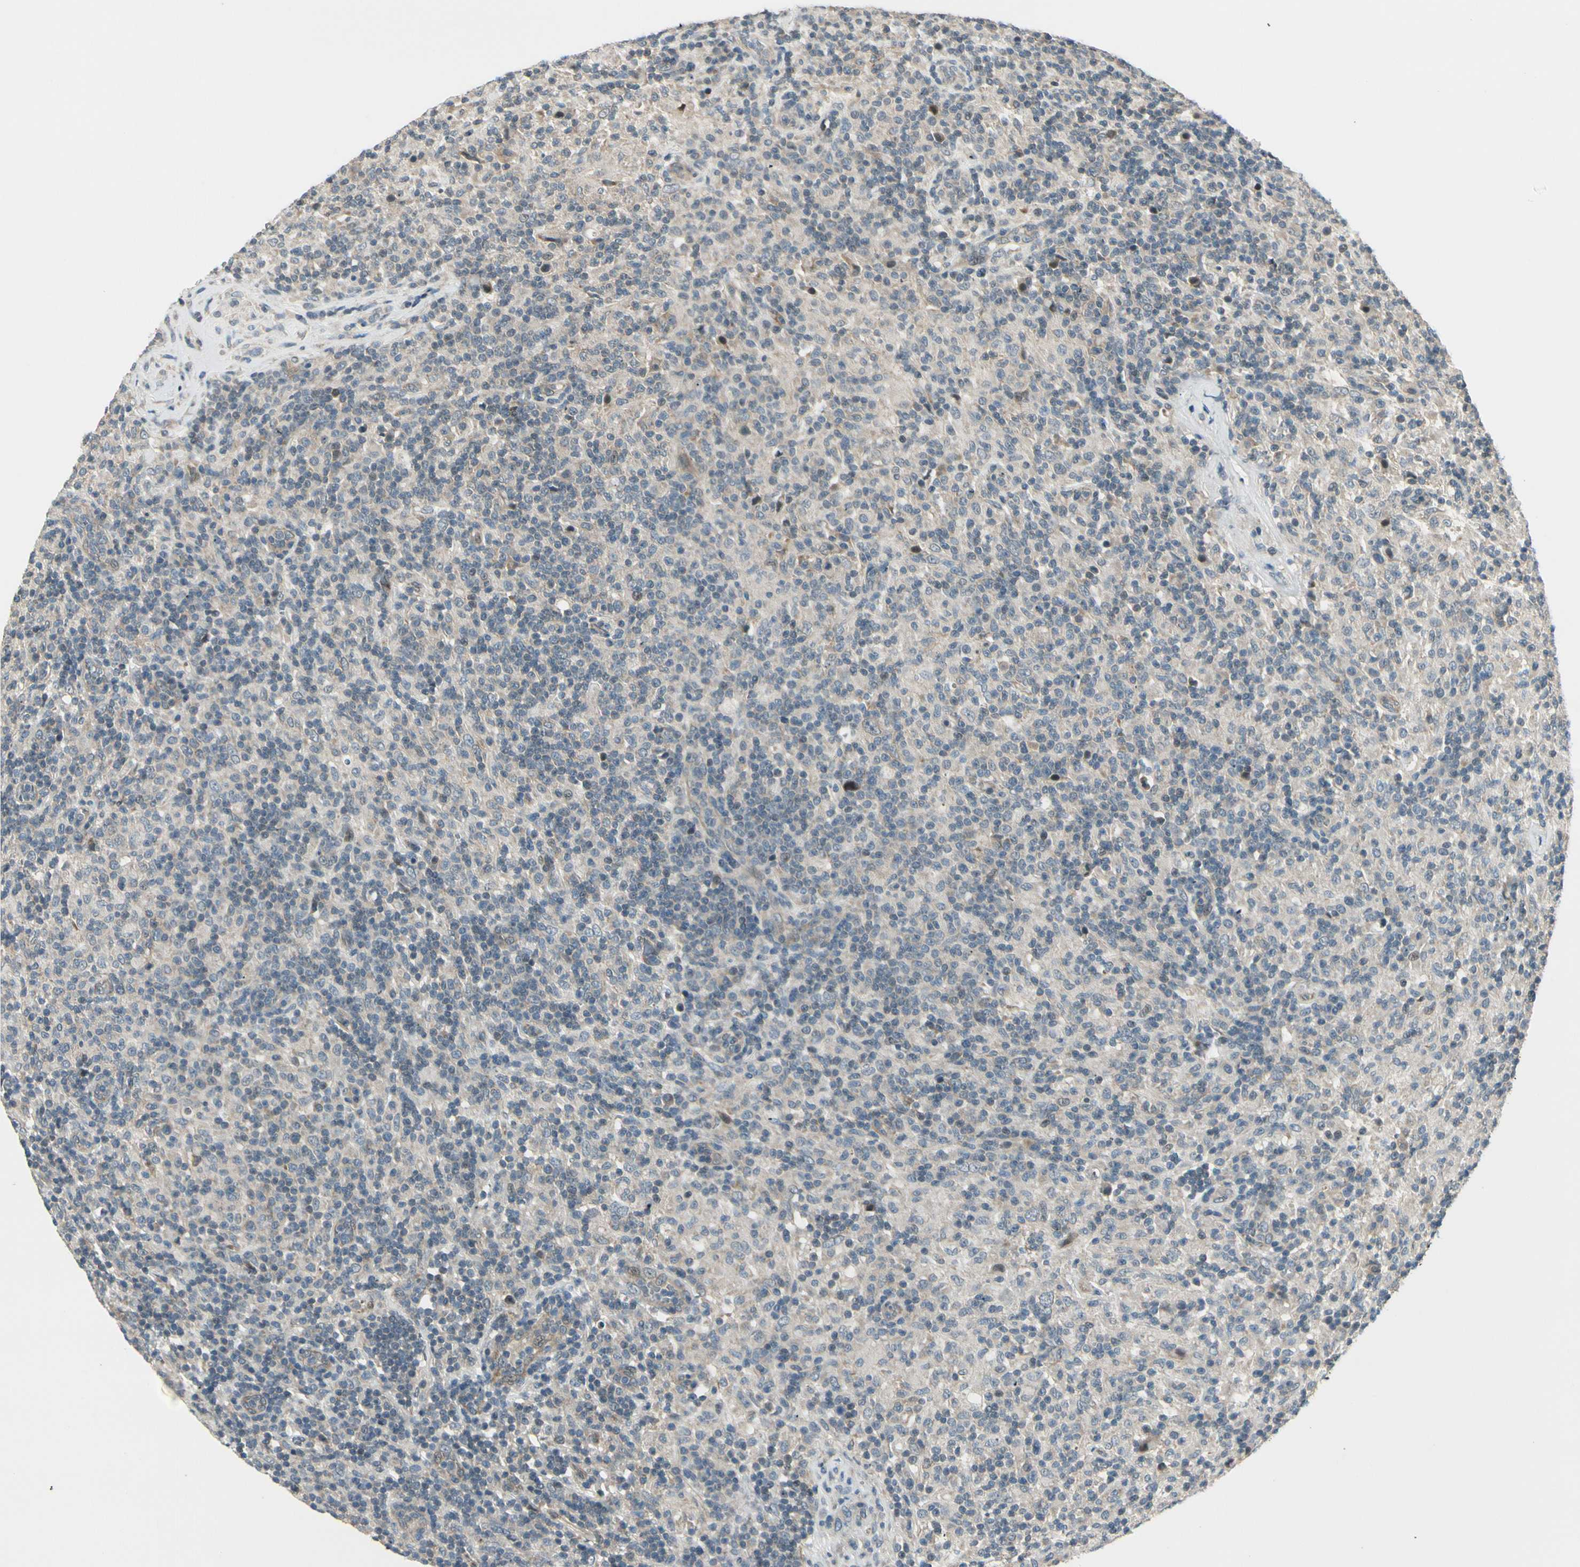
{"staining": {"intensity": "weak", "quantity": "<25%", "location": "cytoplasmic/membranous"}, "tissue": "lymphoma", "cell_type": "Tumor cells", "image_type": "cancer", "snomed": [{"axis": "morphology", "description": "Hodgkin's disease, NOS"}, {"axis": "topography", "description": "Lymph node"}], "caption": "An image of Hodgkin's disease stained for a protein reveals no brown staining in tumor cells.", "gene": "SVBP", "patient": {"sex": "male", "age": 70}}